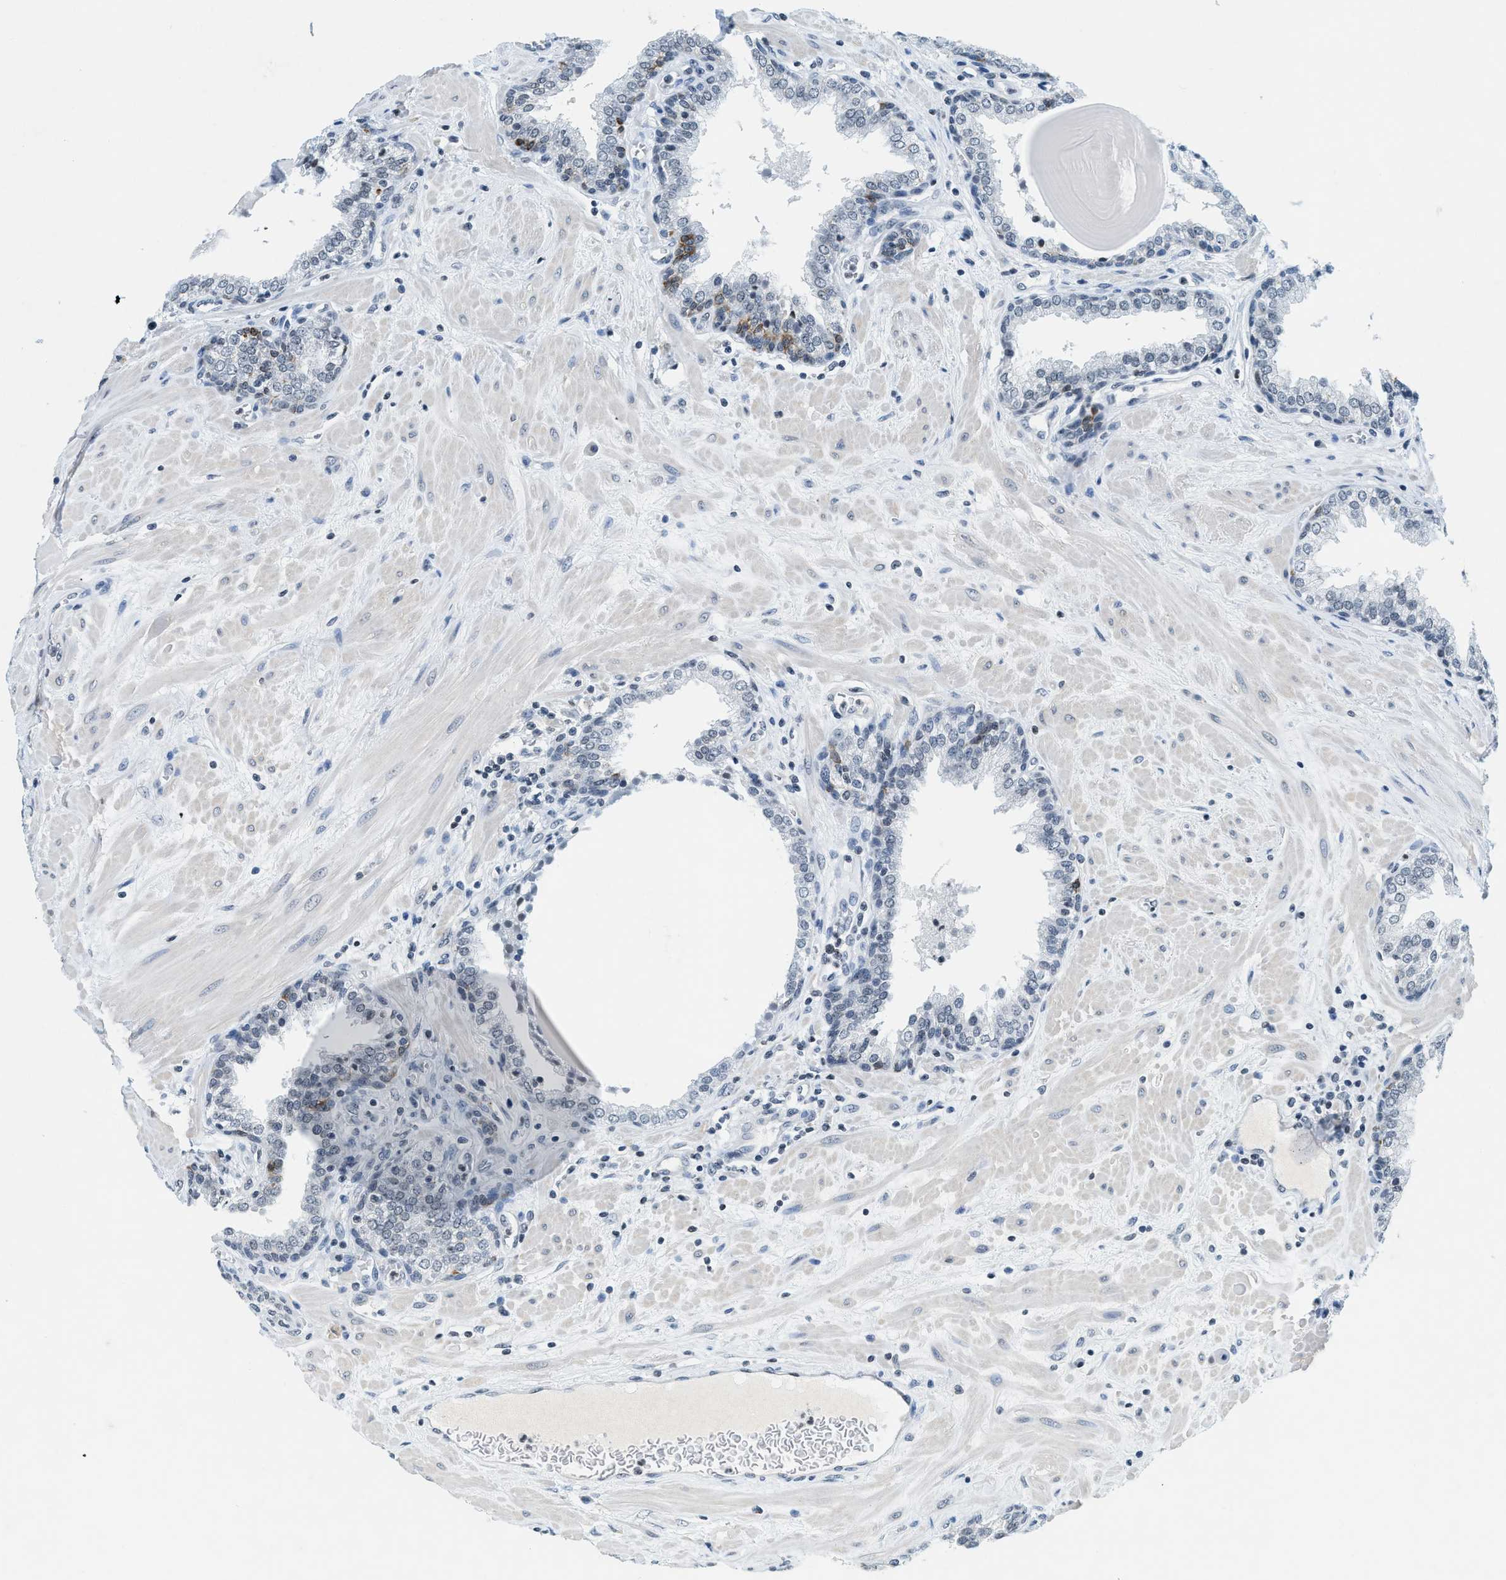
{"staining": {"intensity": "negative", "quantity": "none", "location": "none"}, "tissue": "prostate", "cell_type": "Glandular cells", "image_type": "normal", "snomed": [{"axis": "morphology", "description": "Normal tissue, NOS"}, {"axis": "topography", "description": "Prostate"}], "caption": "IHC histopathology image of benign human prostate stained for a protein (brown), which exhibits no positivity in glandular cells.", "gene": "UVRAG", "patient": {"sex": "male", "age": 51}}